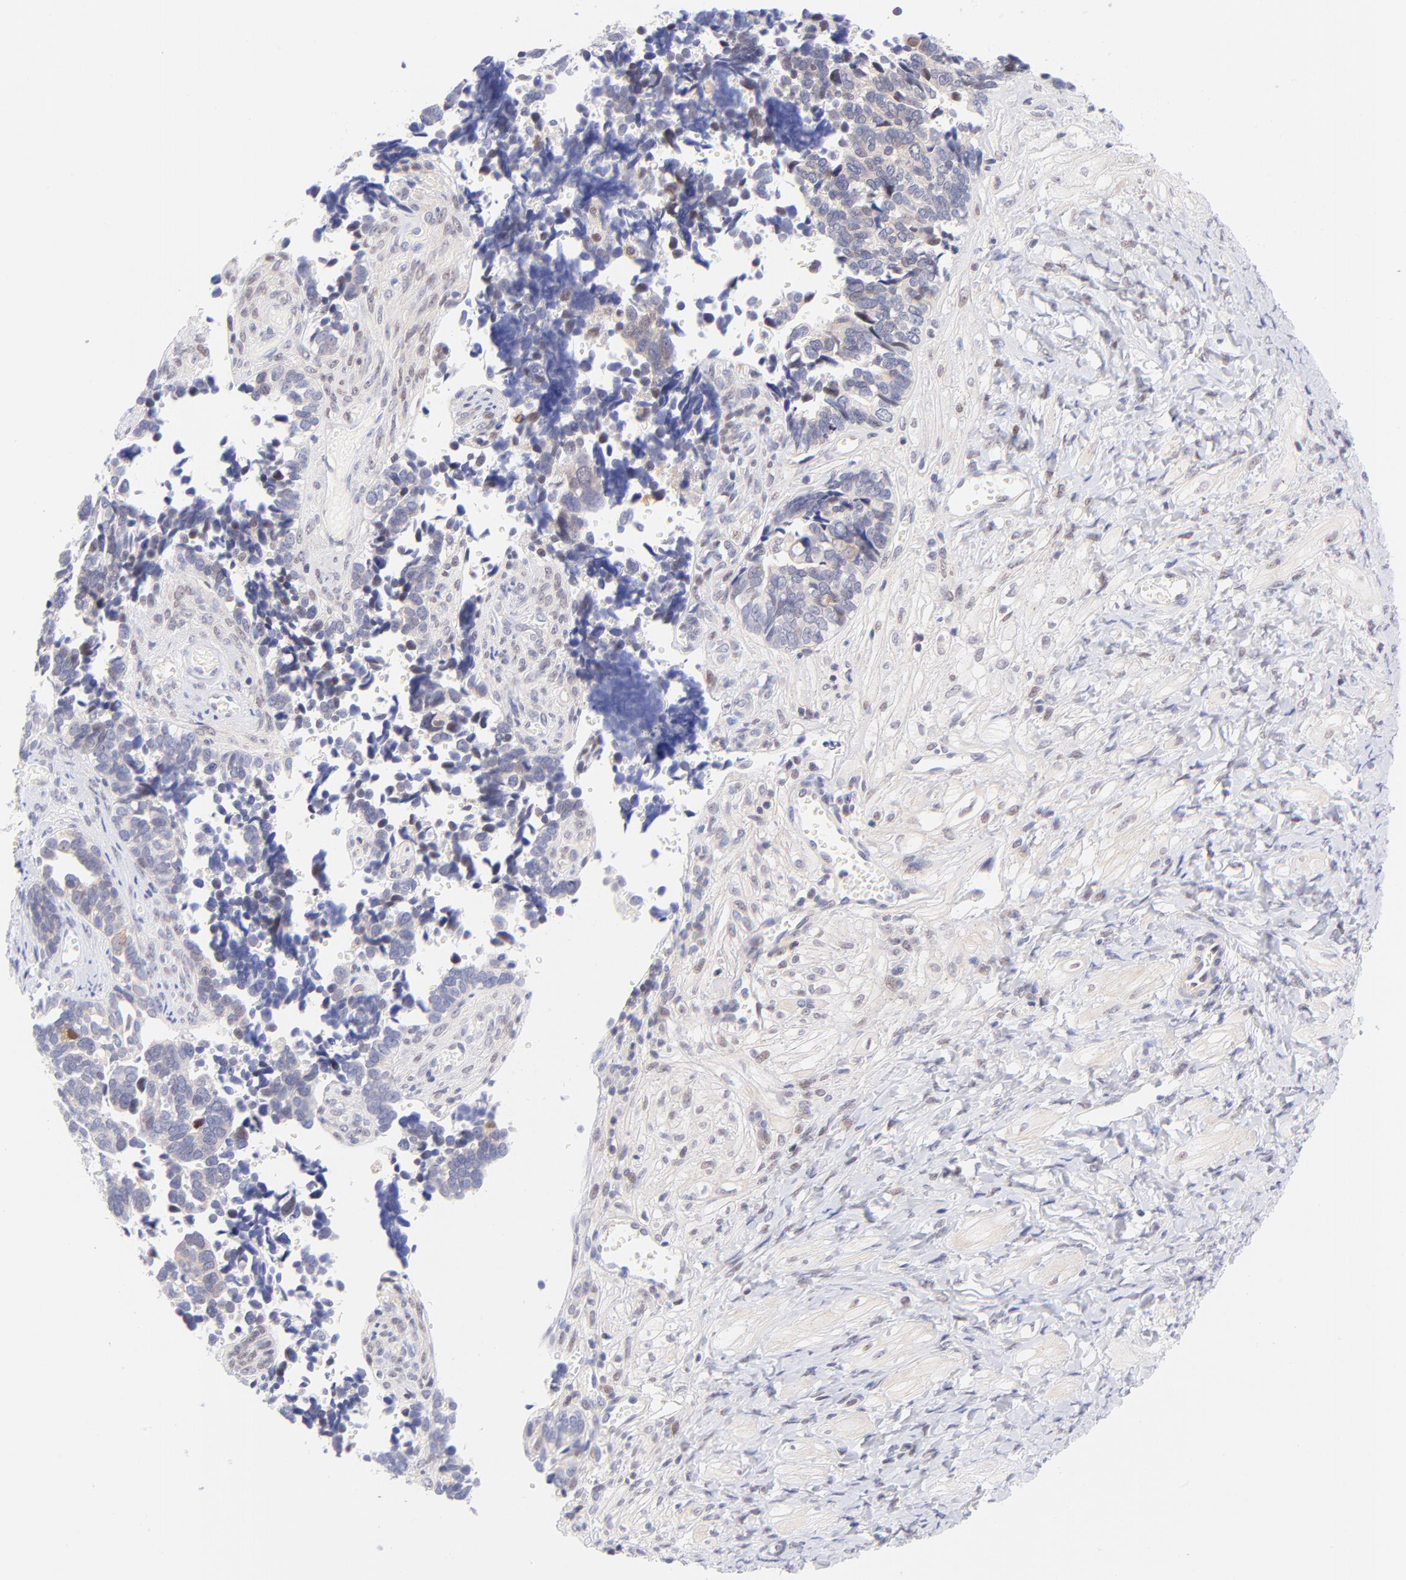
{"staining": {"intensity": "negative", "quantity": "none", "location": "none"}, "tissue": "ovarian cancer", "cell_type": "Tumor cells", "image_type": "cancer", "snomed": [{"axis": "morphology", "description": "Cystadenocarcinoma, serous, NOS"}, {"axis": "topography", "description": "Ovary"}], "caption": "The image shows no significant positivity in tumor cells of ovarian serous cystadenocarcinoma. The staining was performed using DAB to visualize the protein expression in brown, while the nuclei were stained in blue with hematoxylin (Magnification: 20x).", "gene": "PBDC1", "patient": {"sex": "female", "age": 77}}